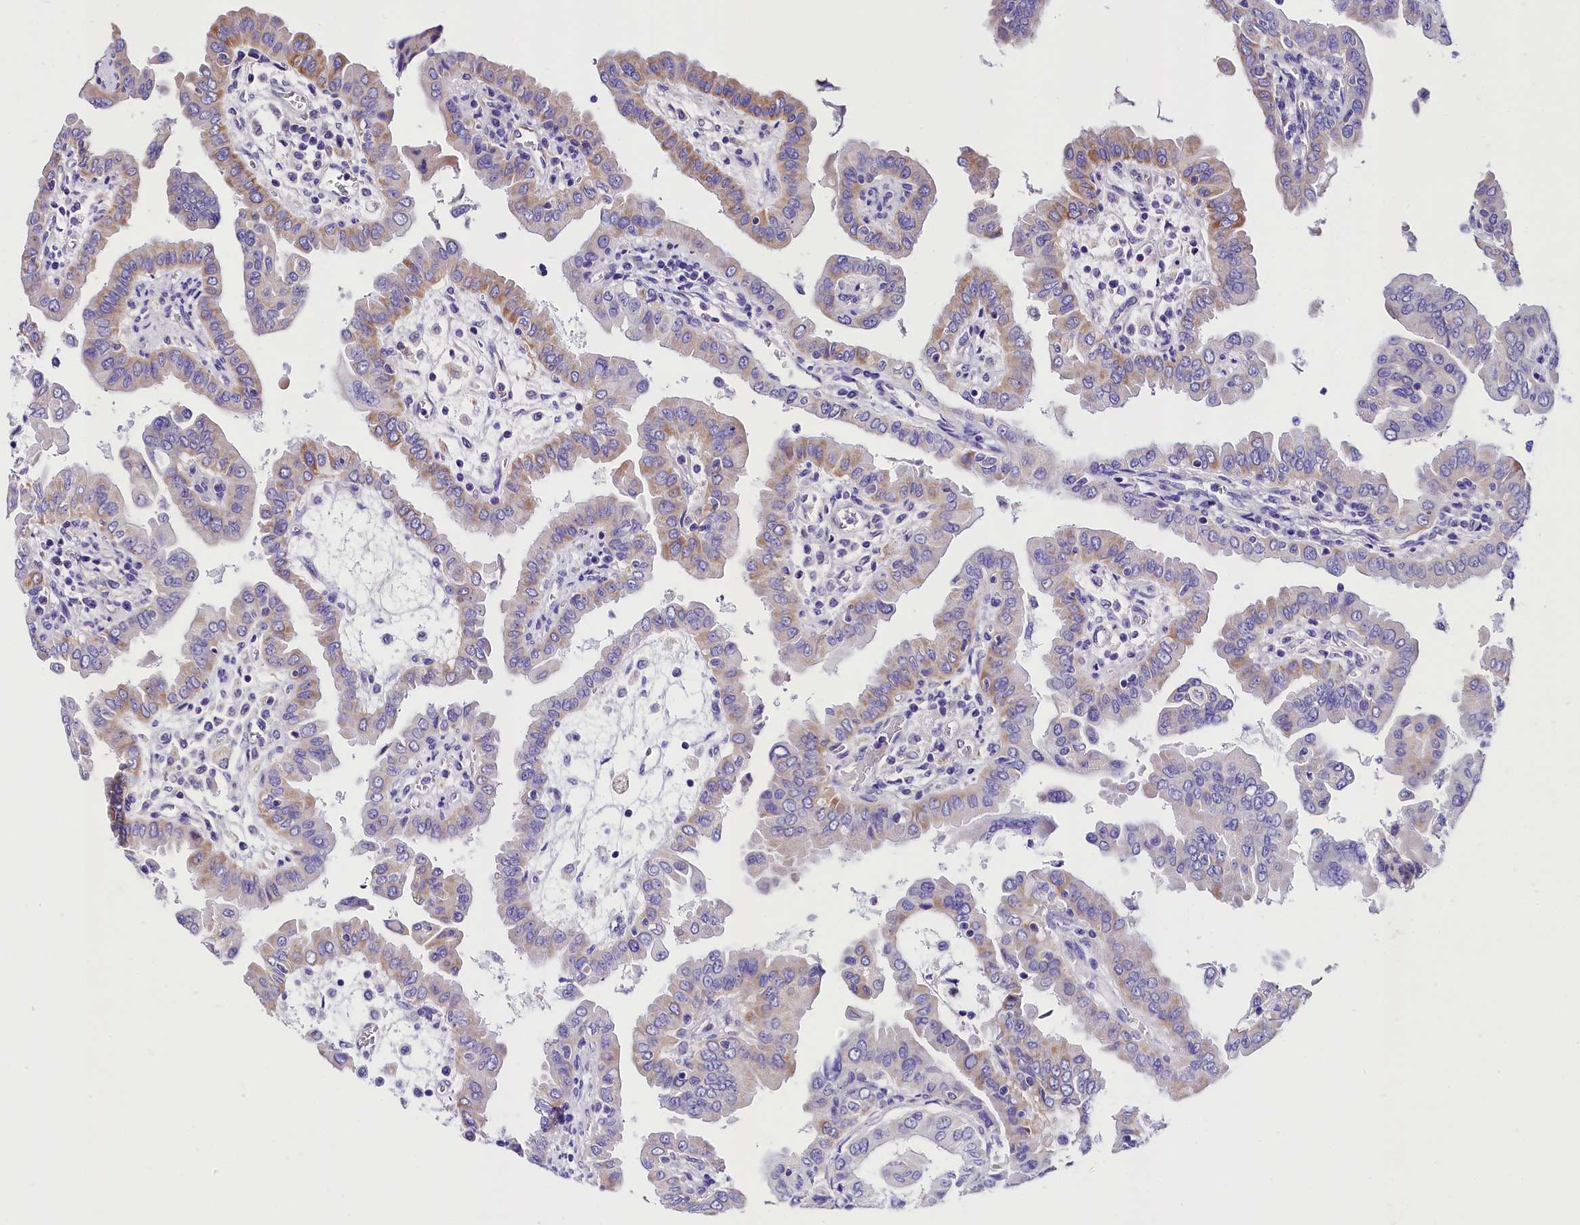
{"staining": {"intensity": "weak", "quantity": "<25%", "location": "cytoplasmic/membranous"}, "tissue": "thyroid cancer", "cell_type": "Tumor cells", "image_type": "cancer", "snomed": [{"axis": "morphology", "description": "Papillary adenocarcinoma, NOS"}, {"axis": "topography", "description": "Thyroid gland"}], "caption": "Tumor cells are negative for protein expression in human thyroid cancer (papillary adenocarcinoma).", "gene": "ACAA2", "patient": {"sex": "male", "age": 33}}